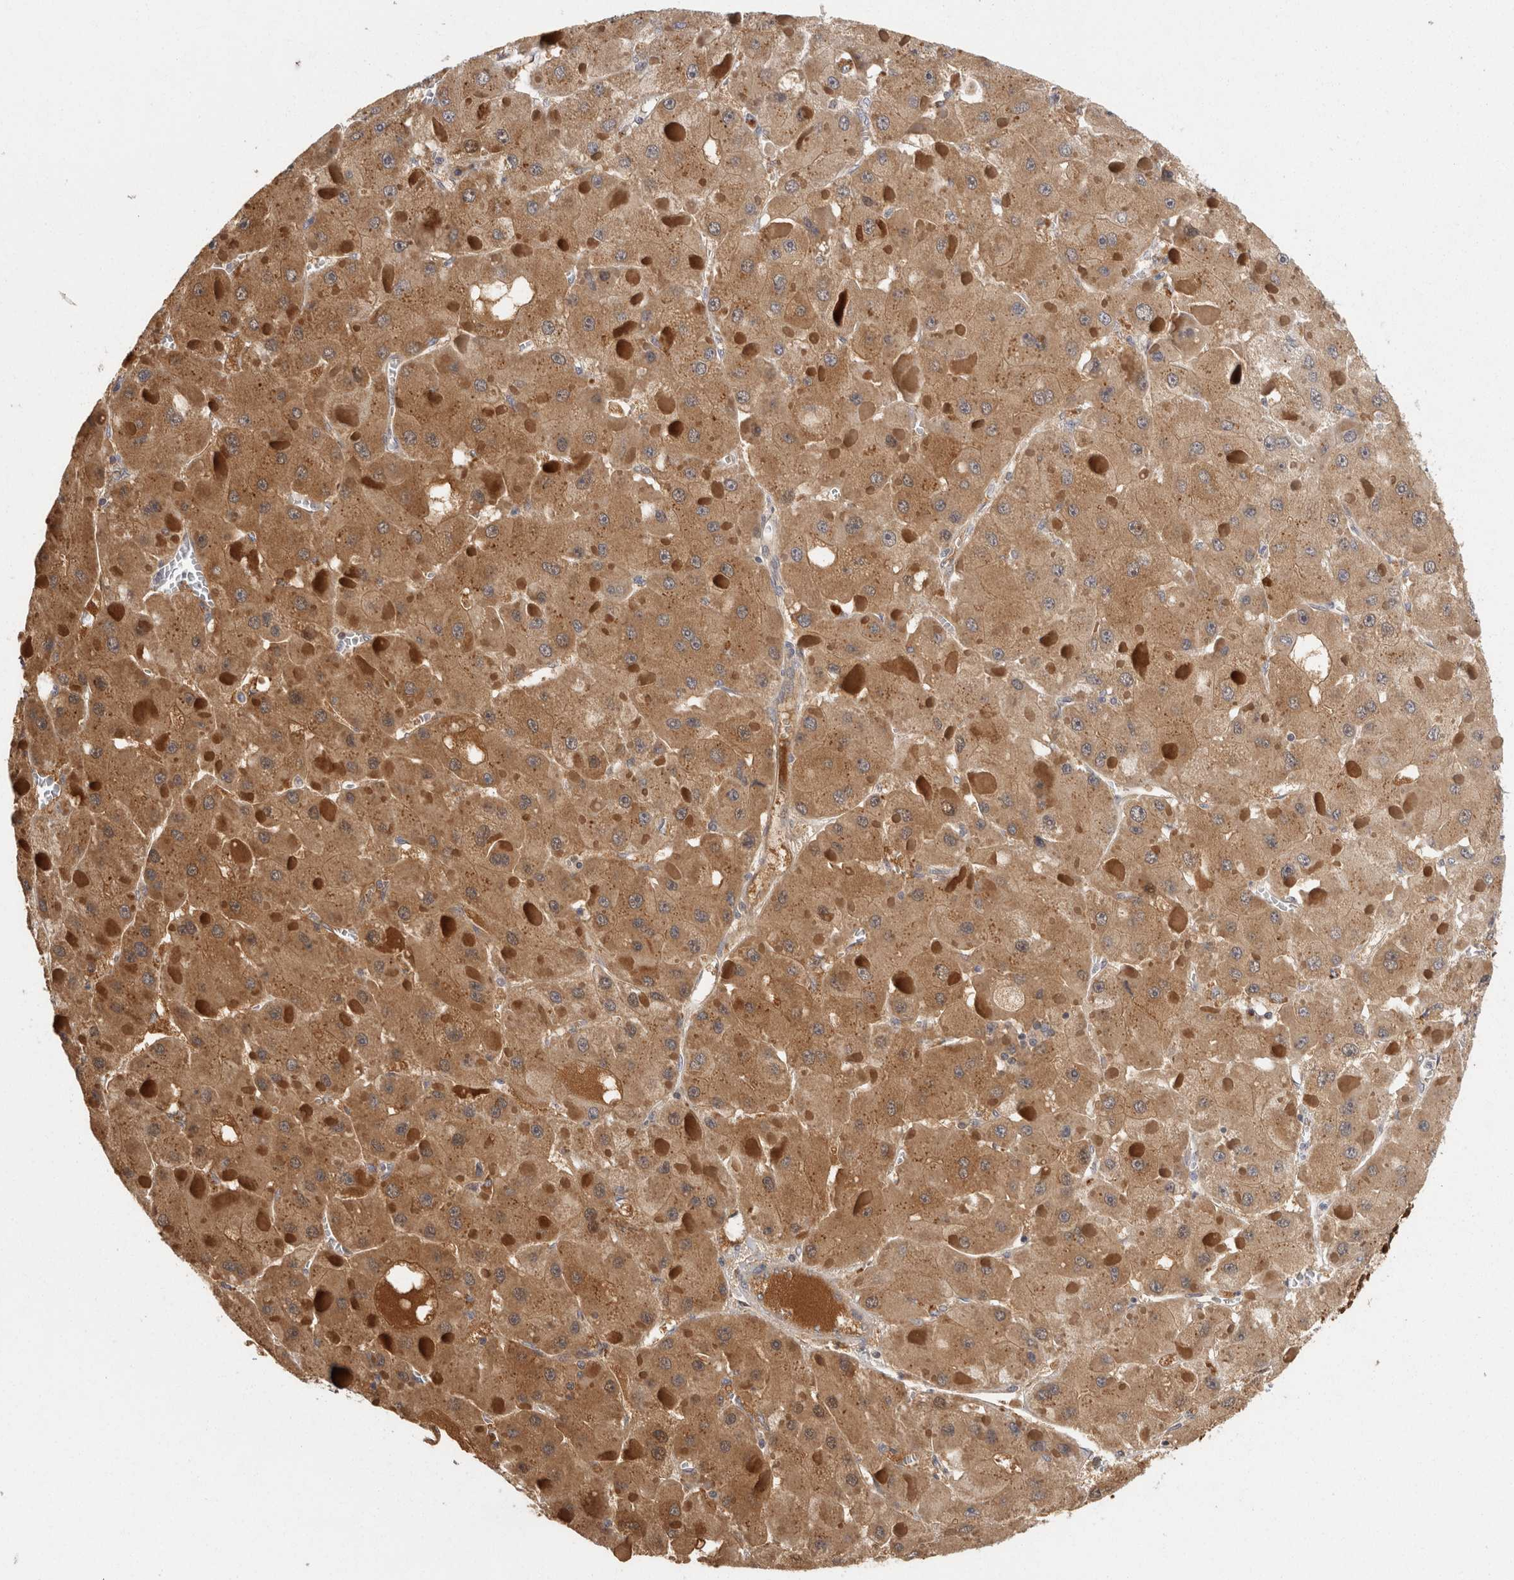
{"staining": {"intensity": "moderate", "quantity": ">75%", "location": "cytoplasmic/membranous"}, "tissue": "liver cancer", "cell_type": "Tumor cells", "image_type": "cancer", "snomed": [{"axis": "morphology", "description": "Carcinoma, Hepatocellular, NOS"}, {"axis": "topography", "description": "Liver"}], "caption": "Liver hepatocellular carcinoma stained with DAB (3,3'-diaminobenzidine) immunohistochemistry shows medium levels of moderate cytoplasmic/membranous positivity in about >75% of tumor cells.", "gene": "ACAT2", "patient": {"sex": "female", "age": 73}}